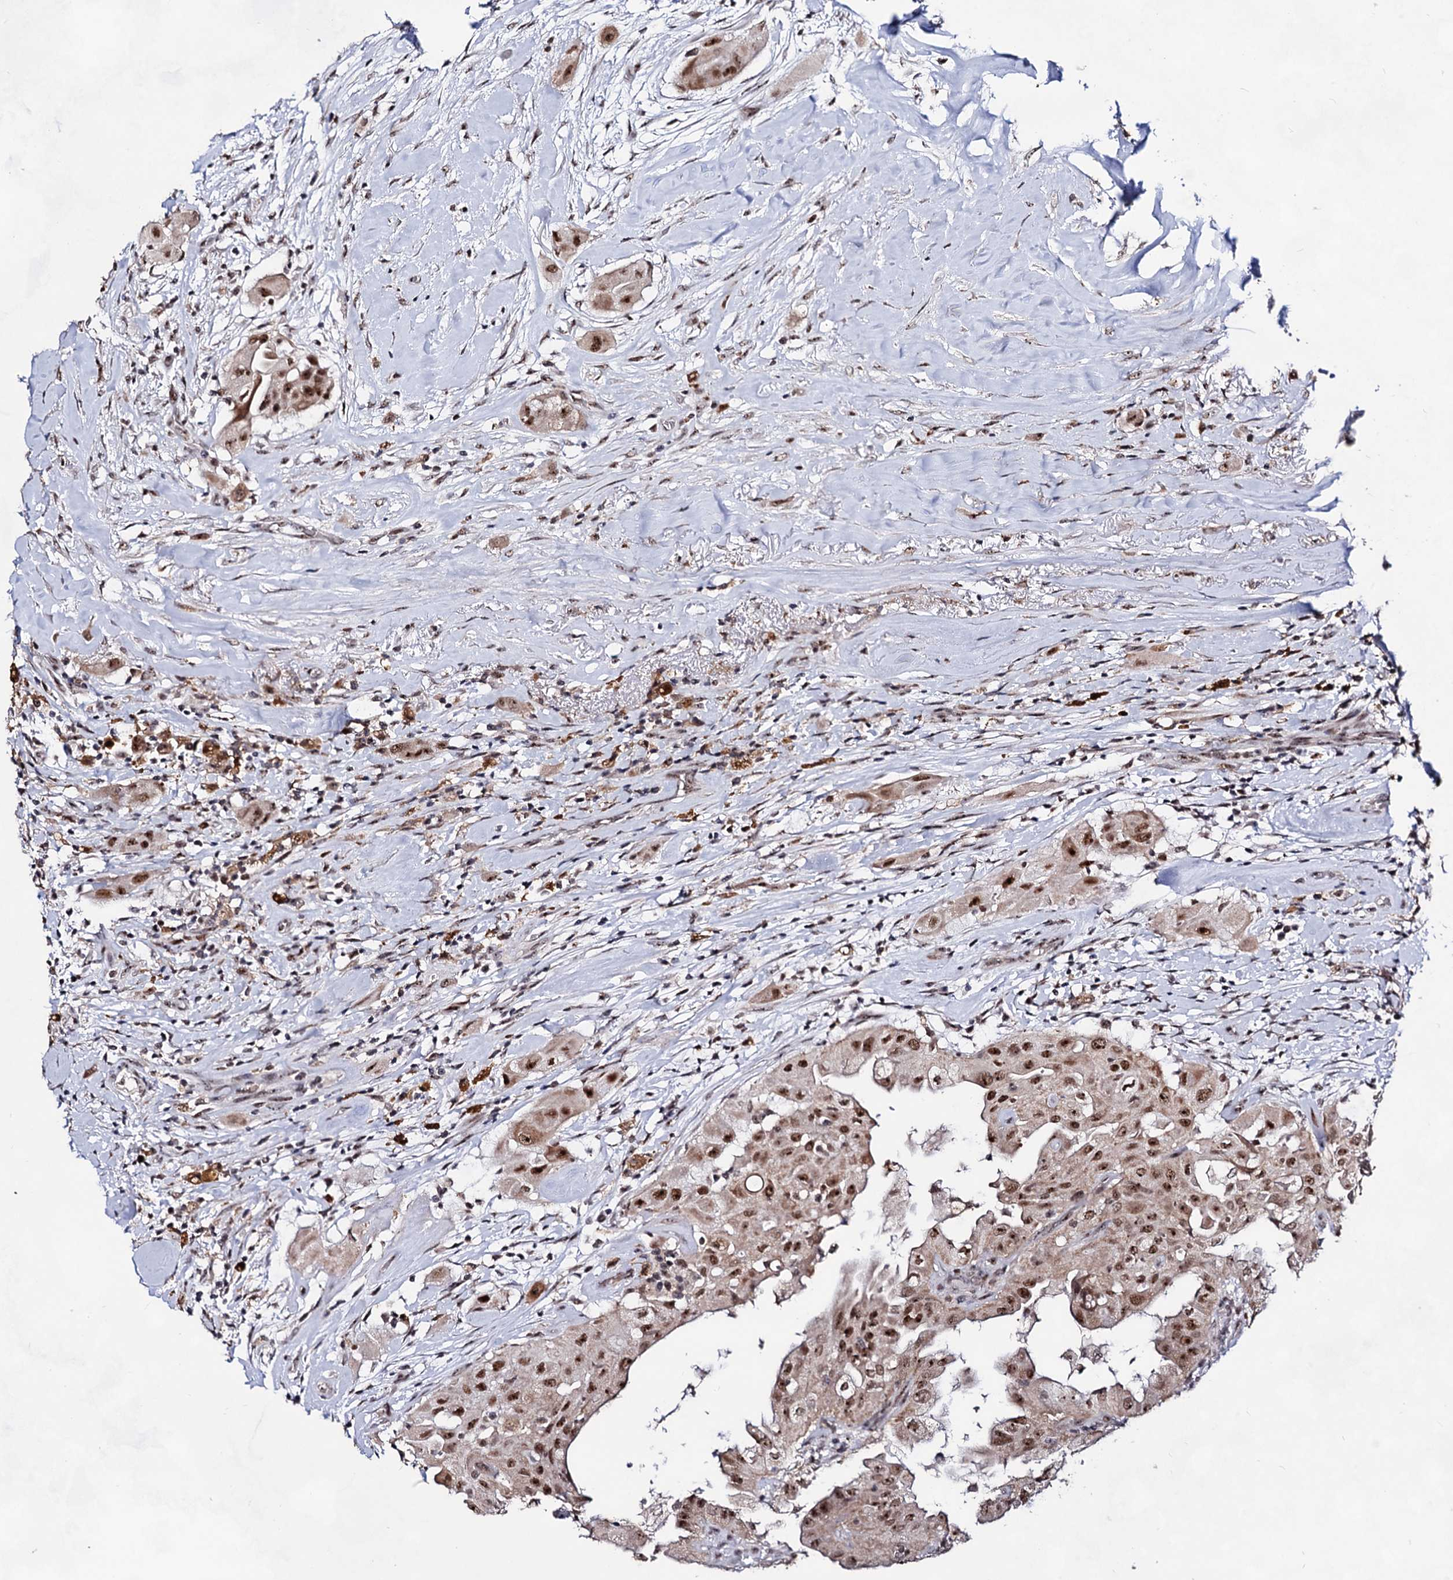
{"staining": {"intensity": "strong", "quantity": ">75%", "location": "nuclear"}, "tissue": "thyroid cancer", "cell_type": "Tumor cells", "image_type": "cancer", "snomed": [{"axis": "morphology", "description": "Papillary adenocarcinoma, NOS"}, {"axis": "topography", "description": "Thyroid gland"}], "caption": "An immunohistochemistry (IHC) micrograph of tumor tissue is shown. Protein staining in brown highlights strong nuclear positivity in thyroid cancer within tumor cells.", "gene": "EXOSC10", "patient": {"sex": "female", "age": 59}}